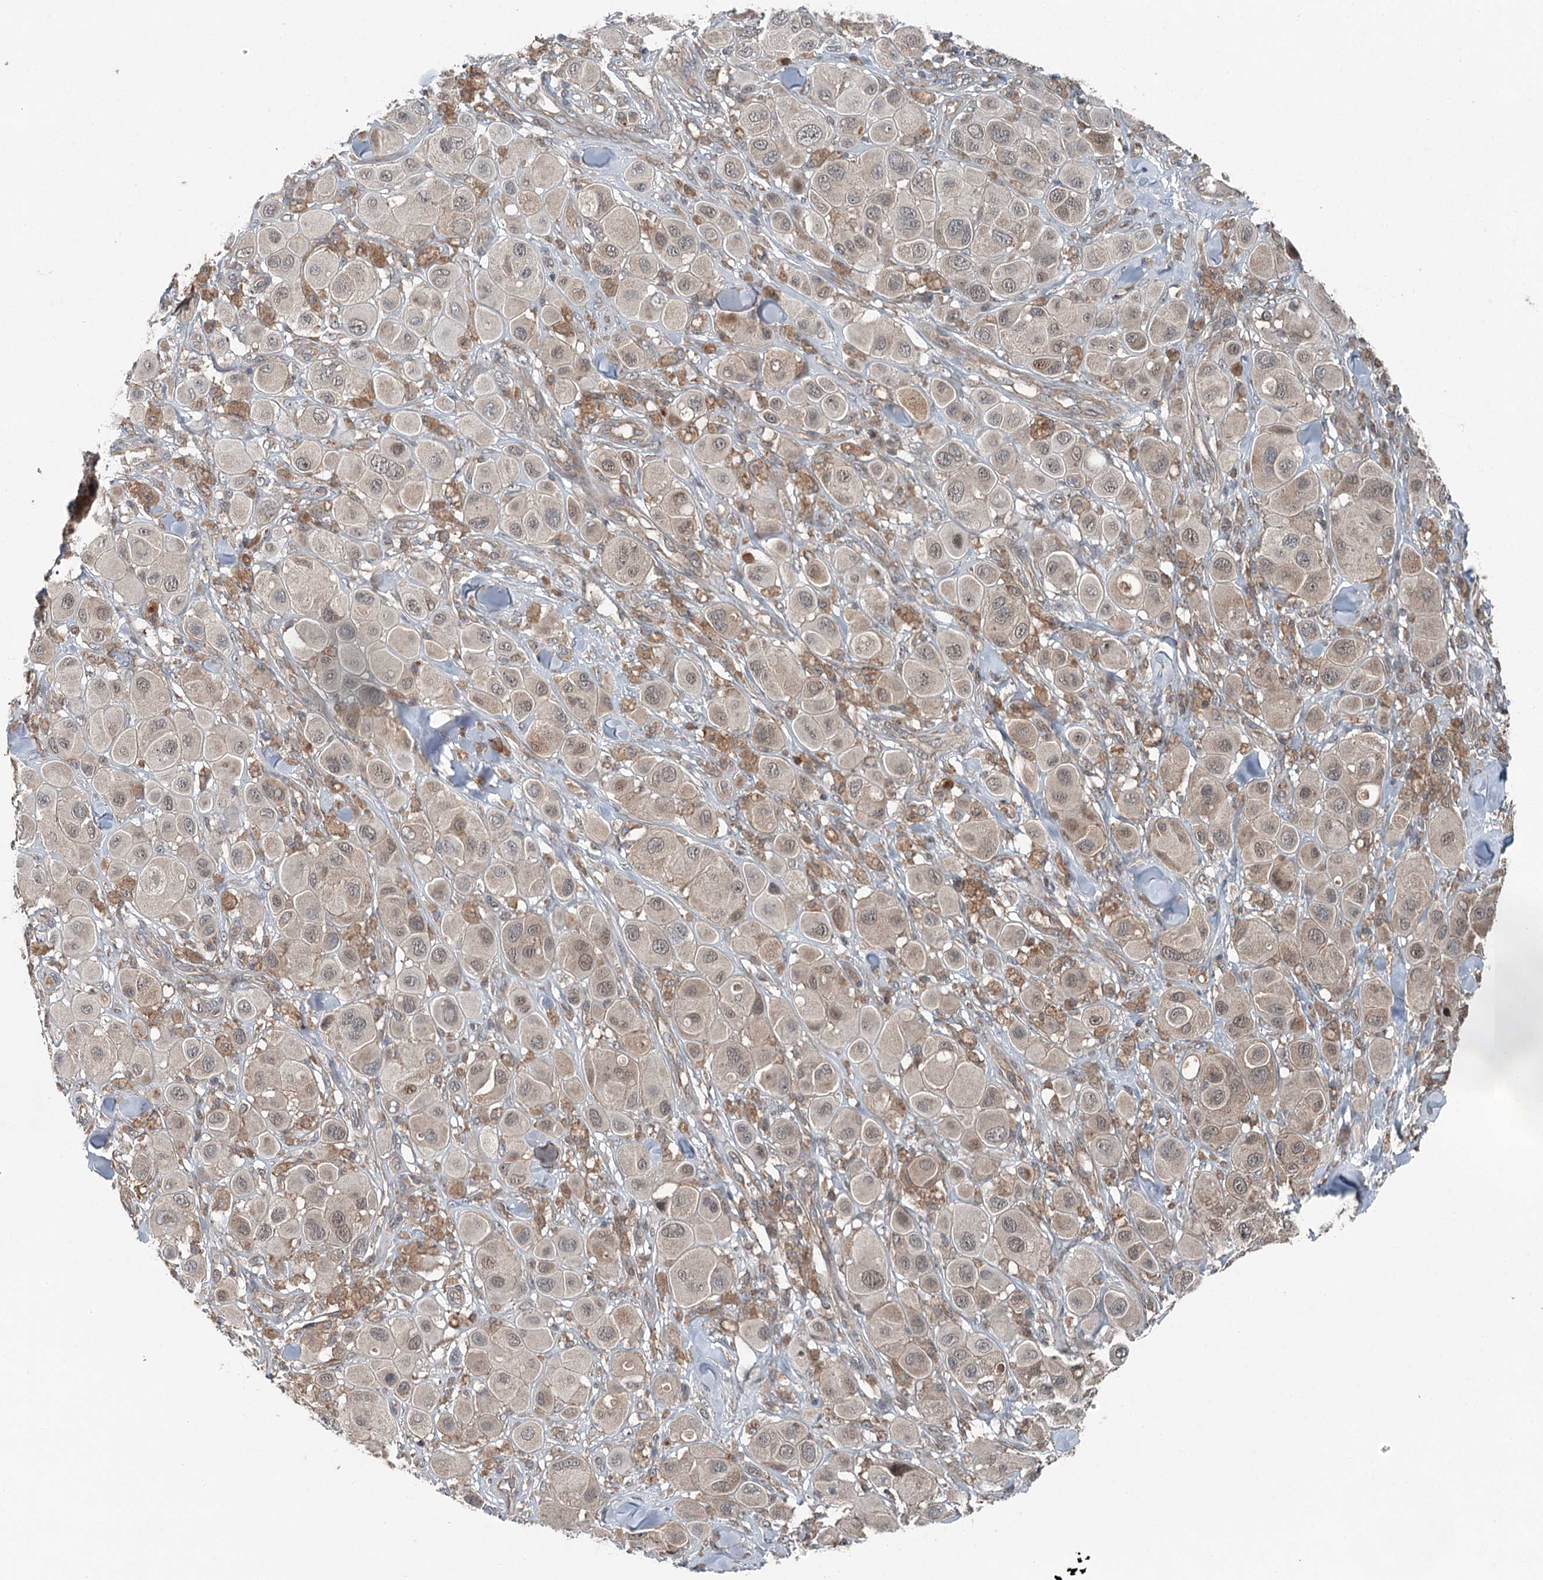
{"staining": {"intensity": "weak", "quantity": "25%-75%", "location": "nuclear"}, "tissue": "melanoma", "cell_type": "Tumor cells", "image_type": "cancer", "snomed": [{"axis": "morphology", "description": "Malignant melanoma, Metastatic site"}, {"axis": "topography", "description": "Skin"}], "caption": "Immunohistochemical staining of human melanoma shows low levels of weak nuclear positivity in about 25%-75% of tumor cells.", "gene": "SKIC3", "patient": {"sex": "male", "age": 41}}